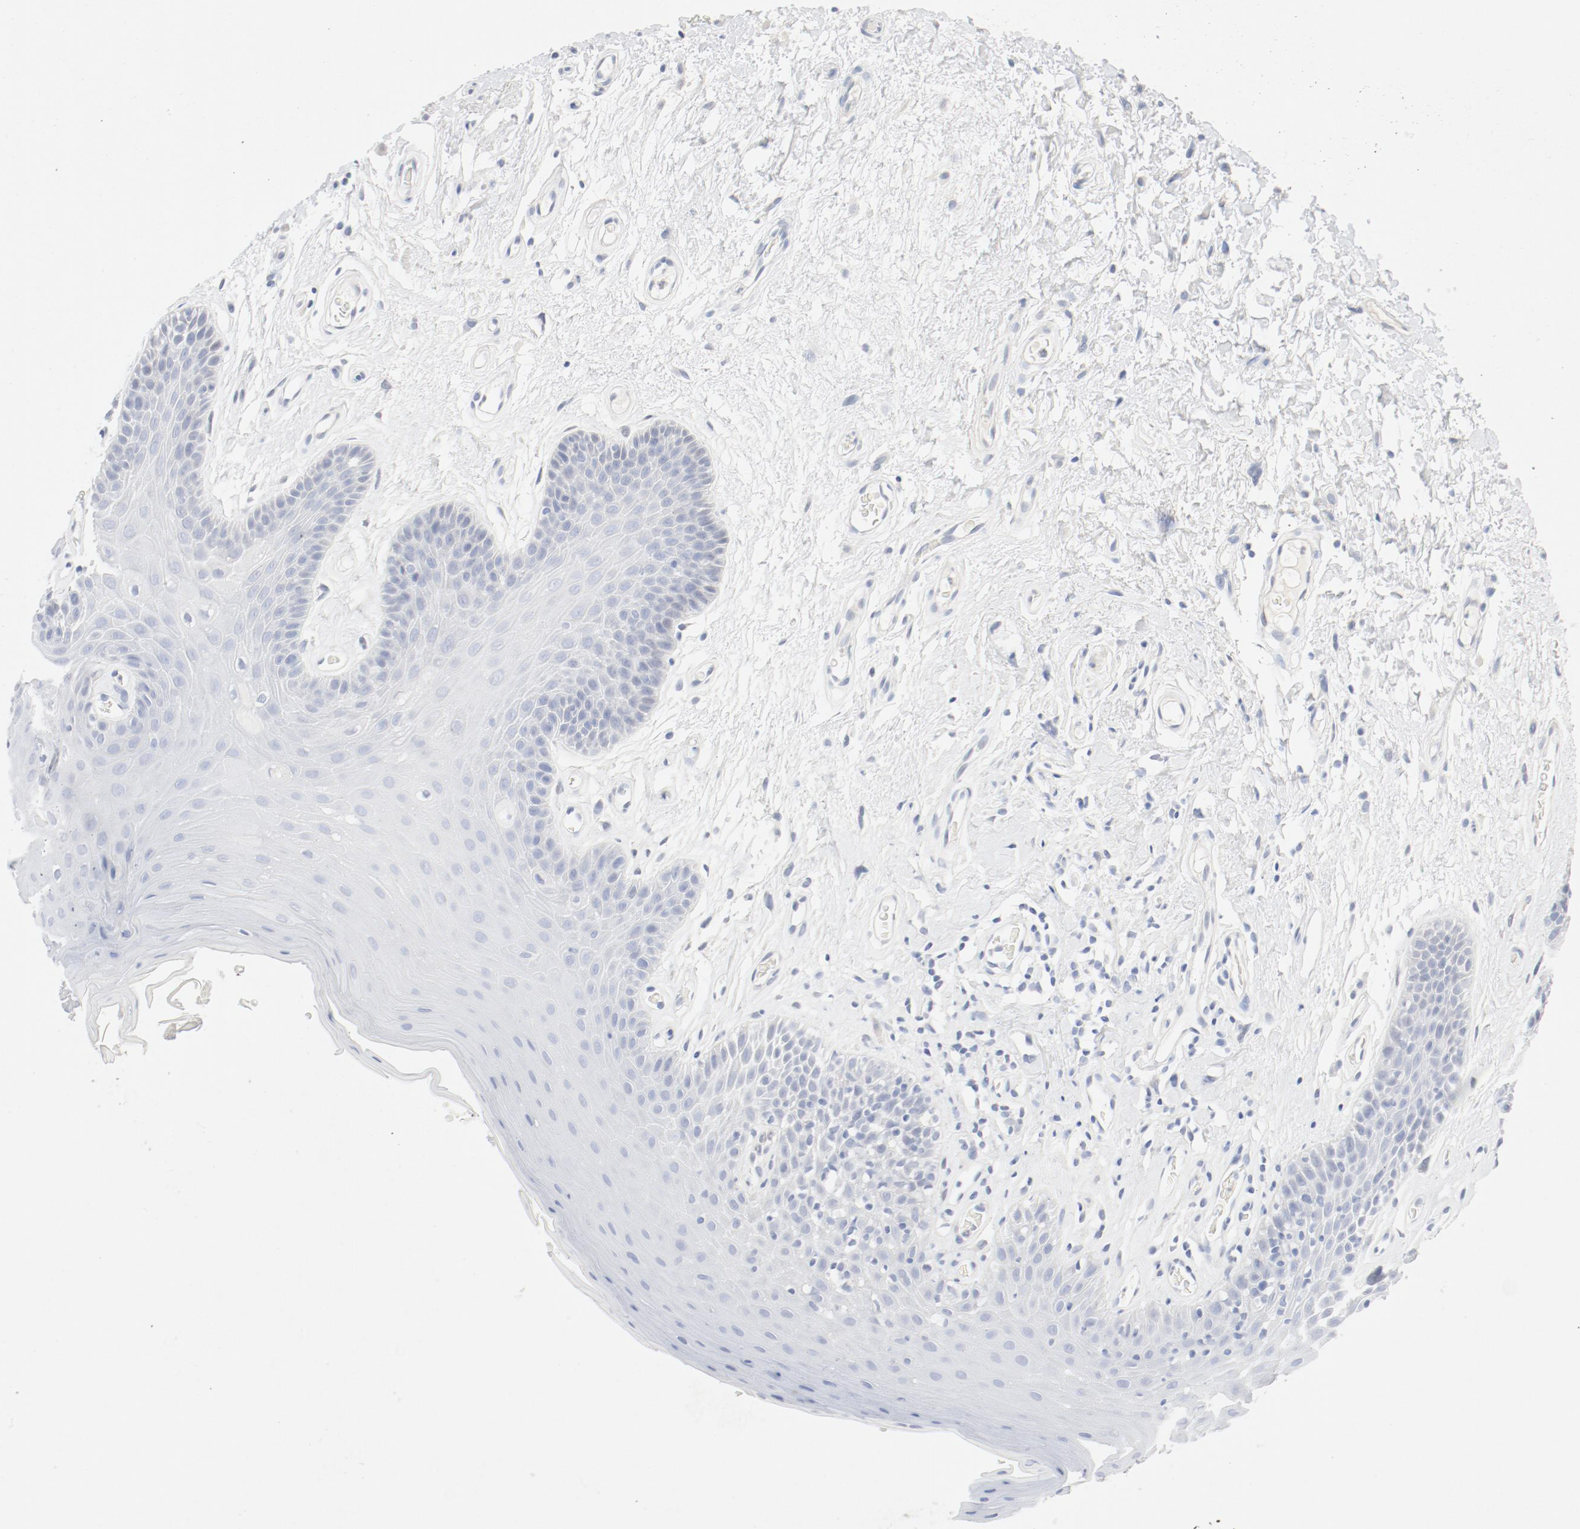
{"staining": {"intensity": "negative", "quantity": "none", "location": "none"}, "tissue": "oral mucosa", "cell_type": "Squamous epithelial cells", "image_type": "normal", "snomed": [{"axis": "morphology", "description": "Normal tissue, NOS"}, {"axis": "morphology", "description": "Squamous cell carcinoma, NOS"}, {"axis": "topography", "description": "Skeletal muscle"}, {"axis": "topography", "description": "Oral tissue"}, {"axis": "topography", "description": "Head-Neck"}], "caption": "This histopathology image is of normal oral mucosa stained with immunohistochemistry to label a protein in brown with the nuclei are counter-stained blue. There is no positivity in squamous epithelial cells.", "gene": "PGM1", "patient": {"sex": "male", "age": 71}}